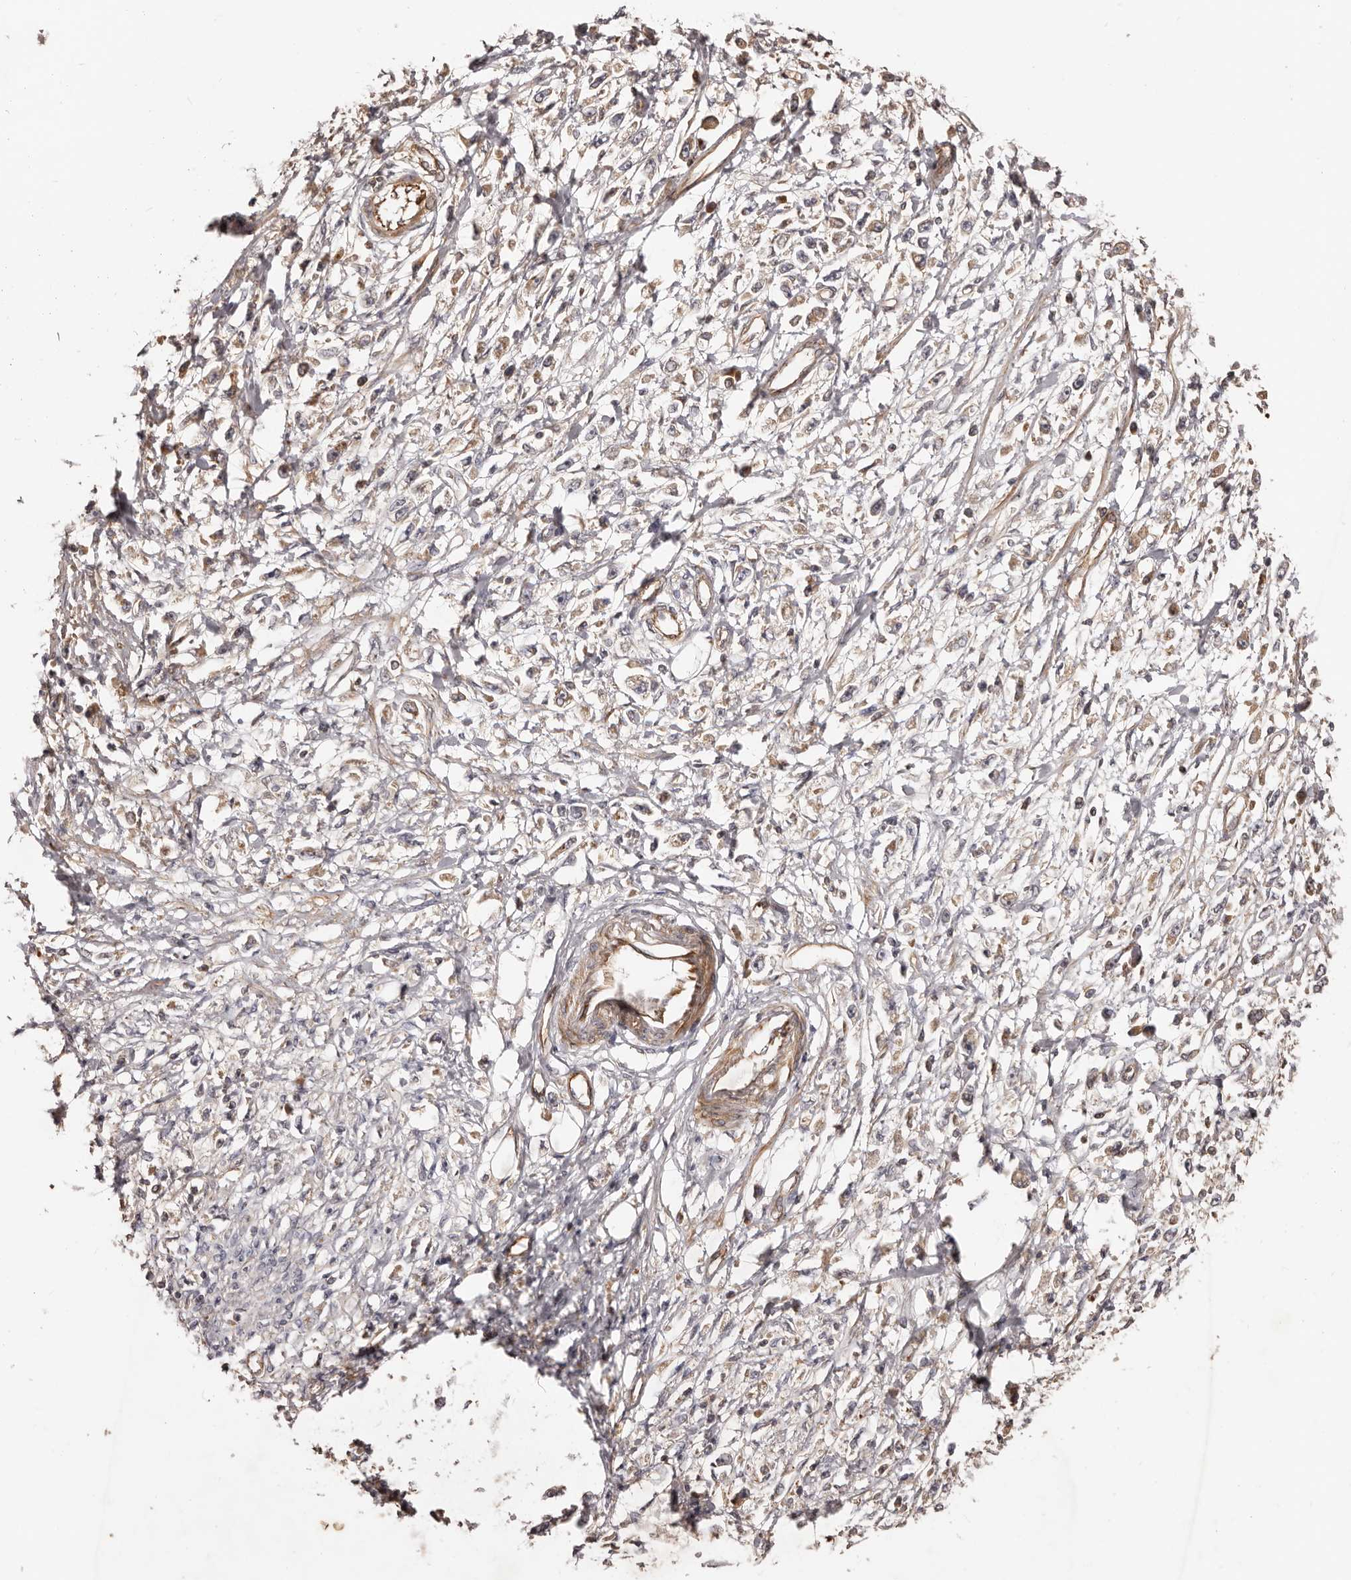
{"staining": {"intensity": "negative", "quantity": "none", "location": "none"}, "tissue": "stomach cancer", "cell_type": "Tumor cells", "image_type": "cancer", "snomed": [{"axis": "morphology", "description": "Adenocarcinoma, NOS"}, {"axis": "topography", "description": "Stomach"}], "caption": "Immunohistochemistry image of human adenocarcinoma (stomach) stained for a protein (brown), which exhibits no staining in tumor cells.", "gene": "GTPBP1", "patient": {"sex": "female", "age": 59}}